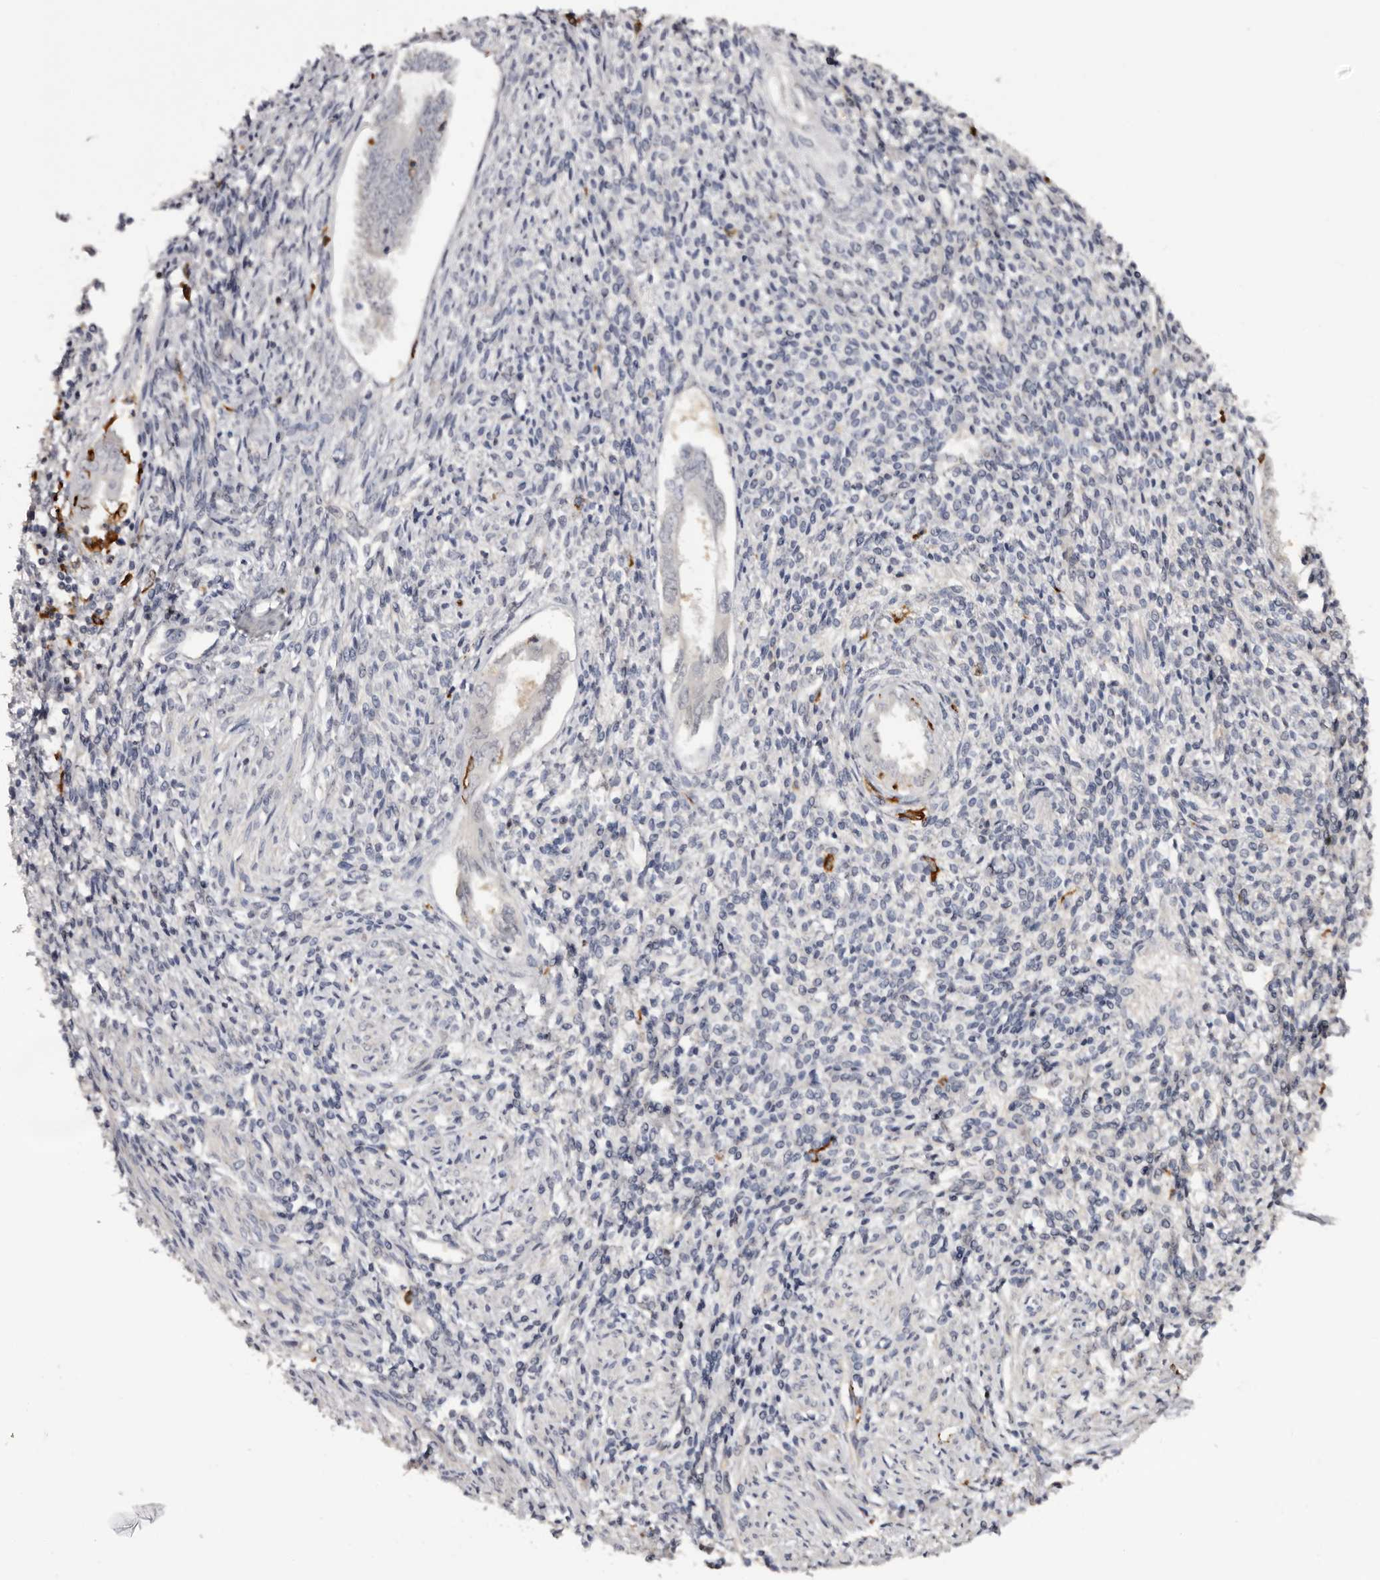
{"staining": {"intensity": "negative", "quantity": "none", "location": "none"}, "tissue": "endometrium", "cell_type": "Cells in endometrial stroma", "image_type": "normal", "snomed": [{"axis": "morphology", "description": "Normal tissue, NOS"}, {"axis": "topography", "description": "Endometrium"}], "caption": "A high-resolution photomicrograph shows immunohistochemistry staining of benign endometrium, which shows no significant positivity in cells in endometrial stroma. (DAB immunohistochemistry (IHC) with hematoxylin counter stain).", "gene": "TNNI1", "patient": {"sex": "female", "age": 66}}